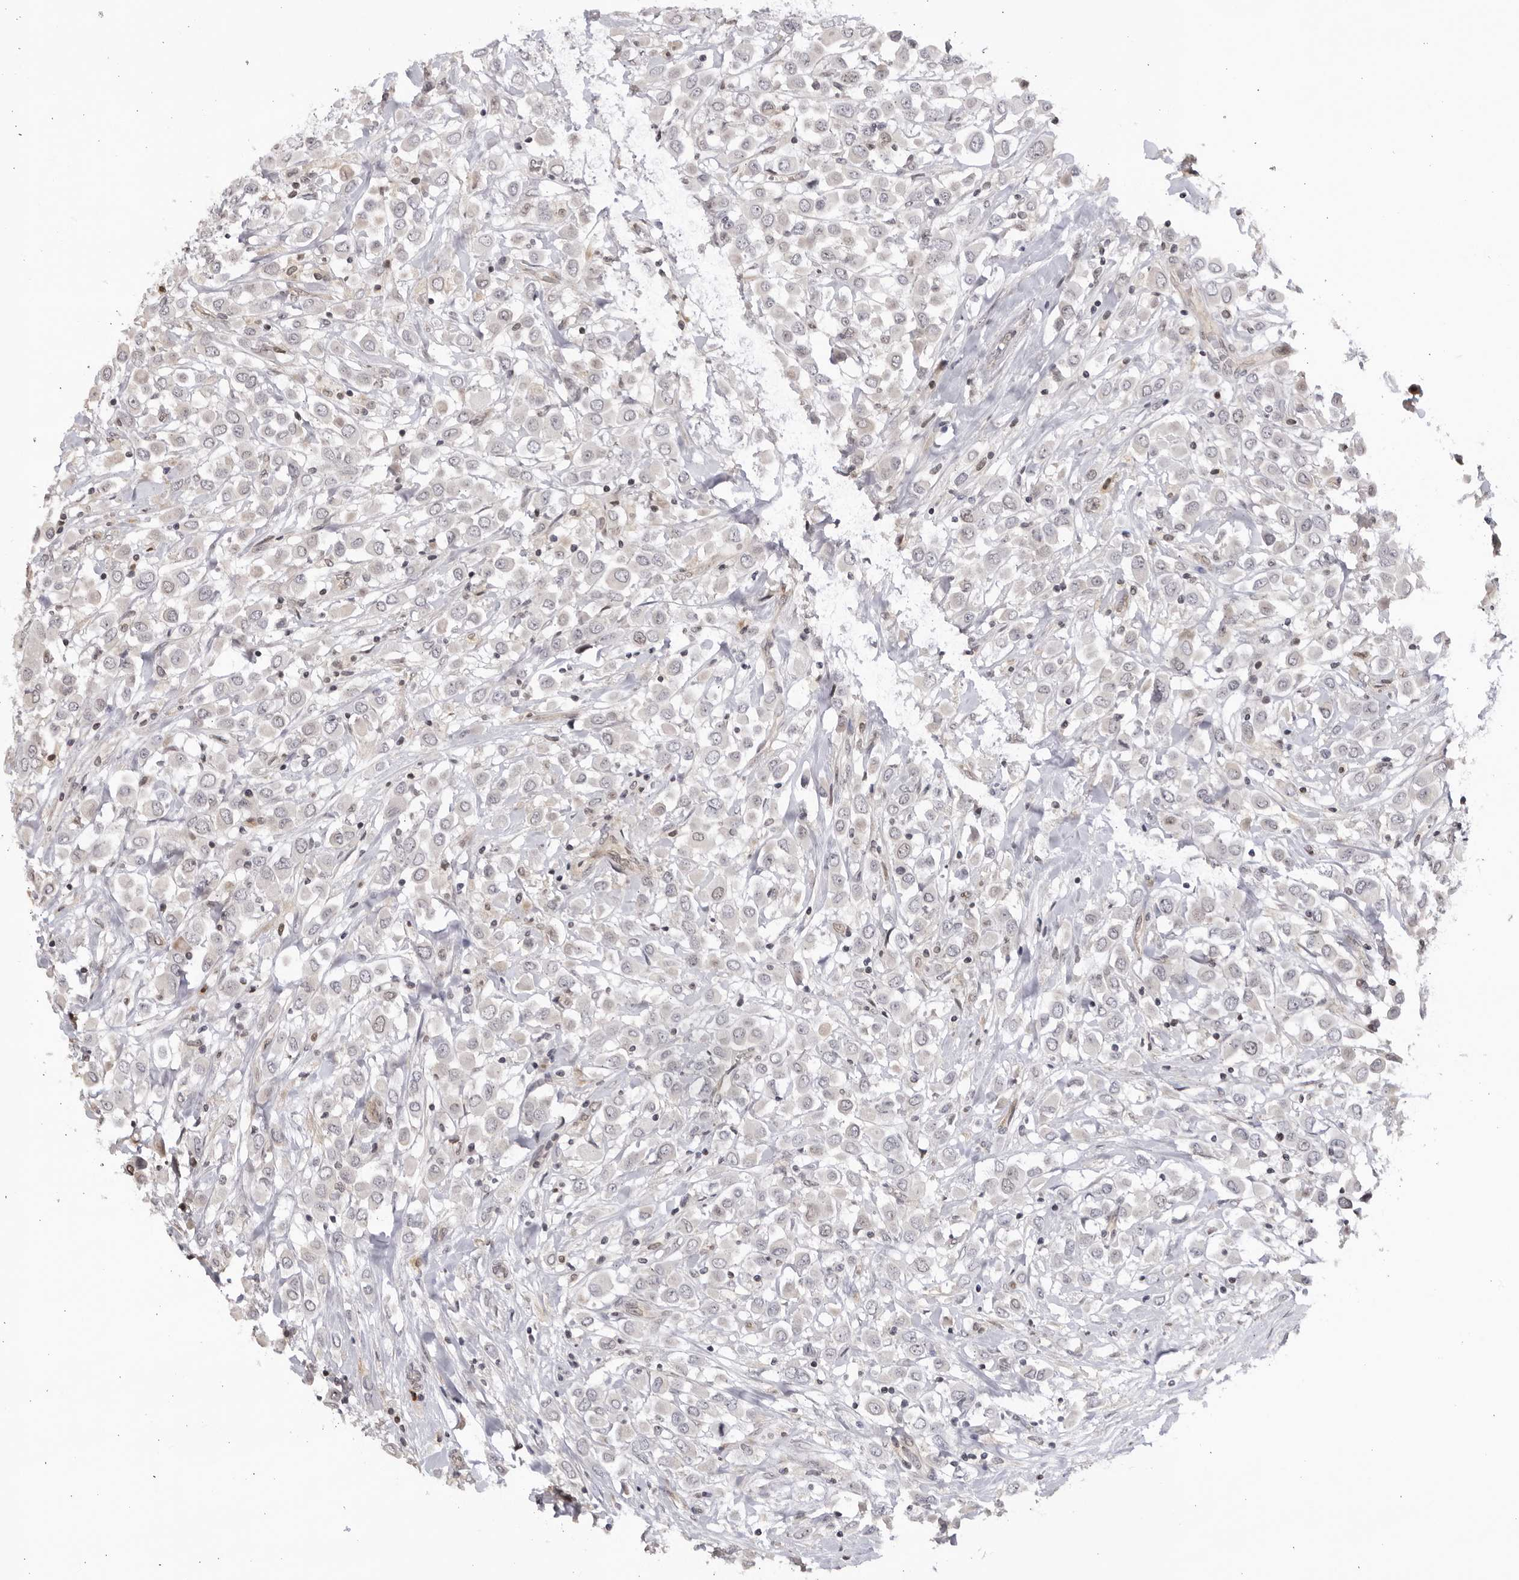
{"staining": {"intensity": "negative", "quantity": "none", "location": "none"}, "tissue": "breast cancer", "cell_type": "Tumor cells", "image_type": "cancer", "snomed": [{"axis": "morphology", "description": "Duct carcinoma"}, {"axis": "topography", "description": "Breast"}], "caption": "DAB immunohistochemical staining of human breast intraductal carcinoma shows no significant staining in tumor cells.", "gene": "CNBD1", "patient": {"sex": "female", "age": 61}}